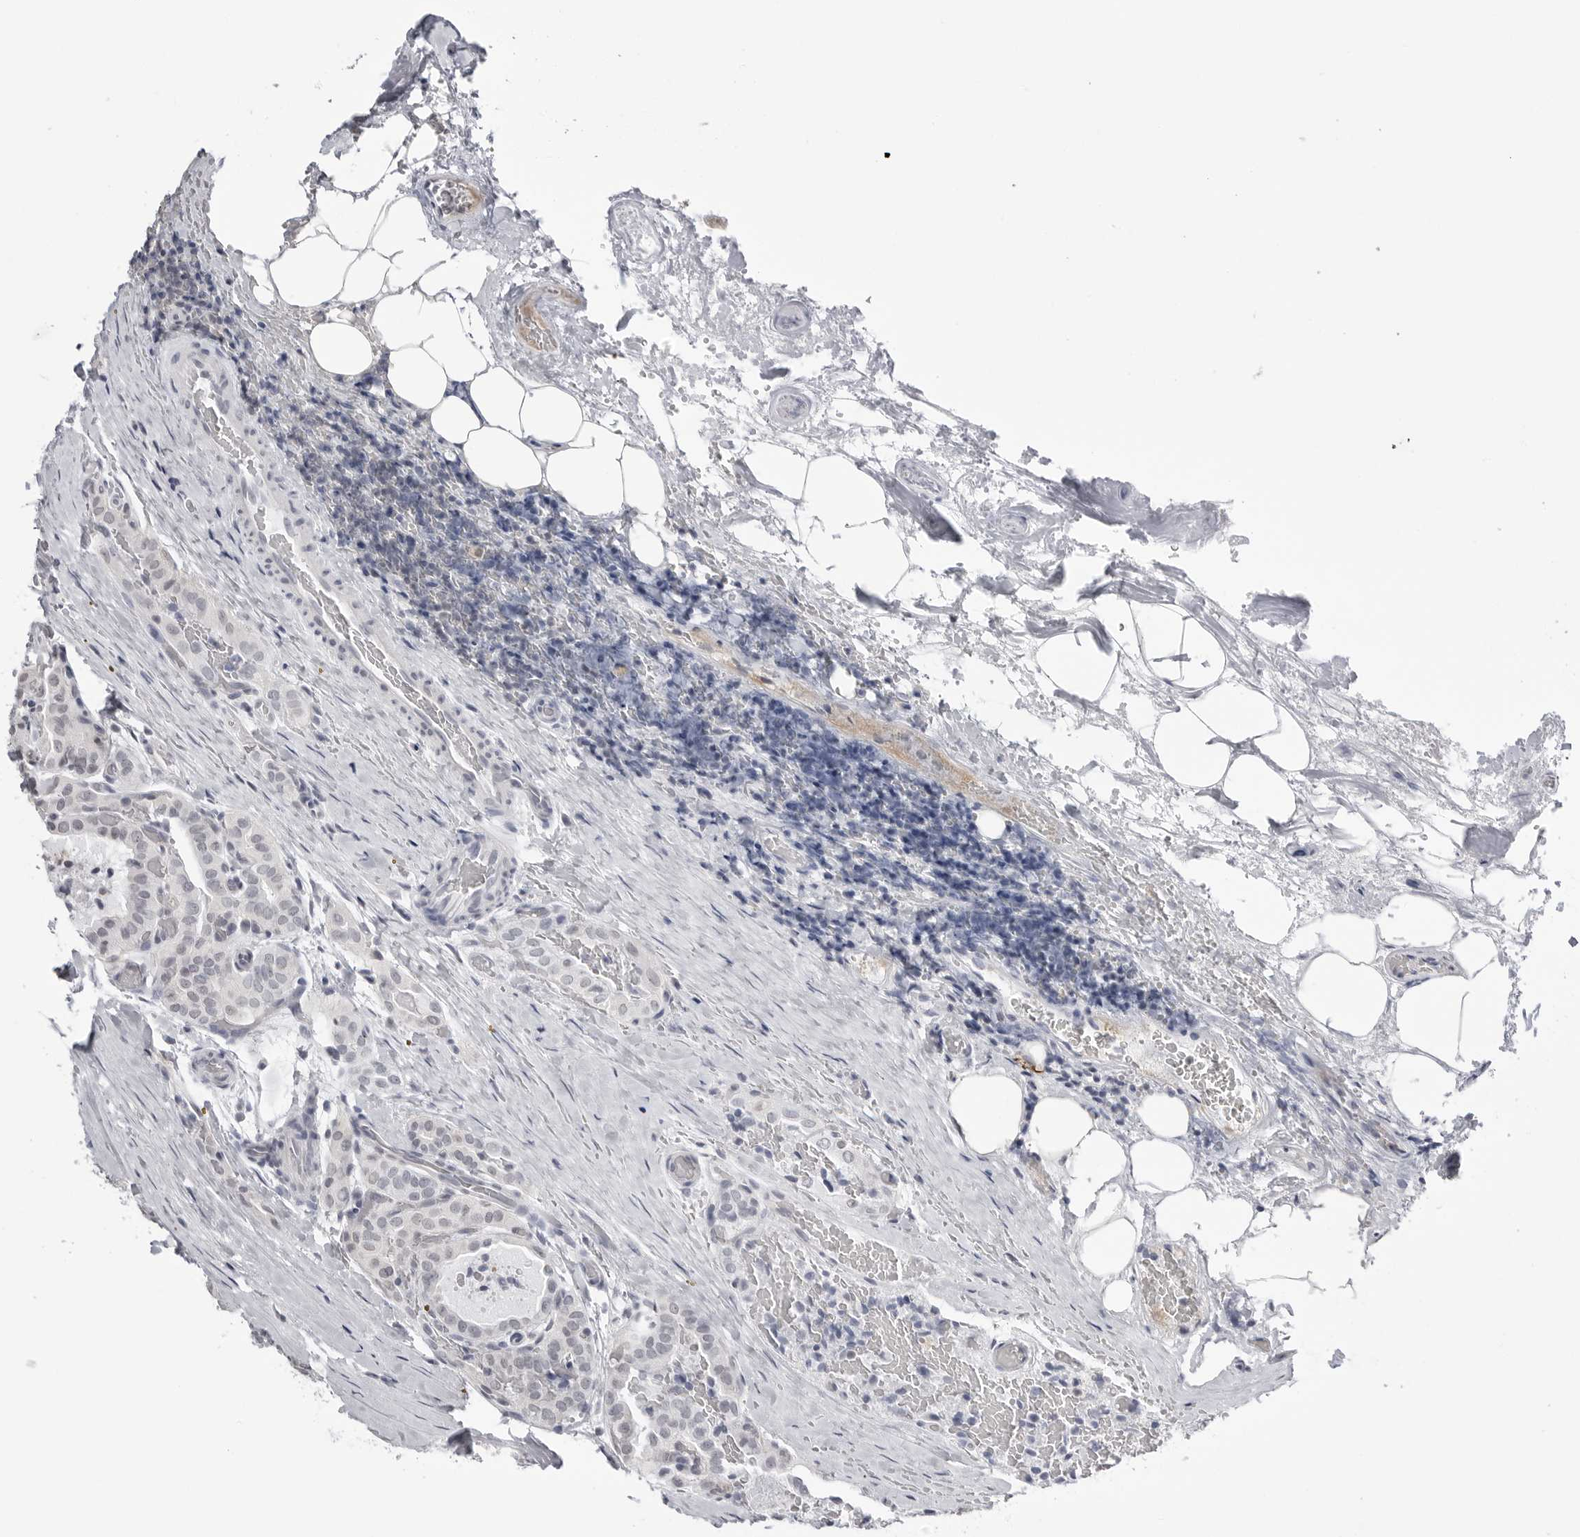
{"staining": {"intensity": "negative", "quantity": "none", "location": "none"}, "tissue": "thyroid cancer", "cell_type": "Tumor cells", "image_type": "cancer", "snomed": [{"axis": "morphology", "description": "Papillary adenocarcinoma, NOS"}, {"axis": "topography", "description": "Thyroid gland"}], "caption": "IHC micrograph of thyroid cancer stained for a protein (brown), which demonstrates no positivity in tumor cells. Brightfield microscopy of immunohistochemistry (IHC) stained with DAB (brown) and hematoxylin (blue), captured at high magnification.", "gene": "YWHAG", "patient": {"sex": "male", "age": 77}}